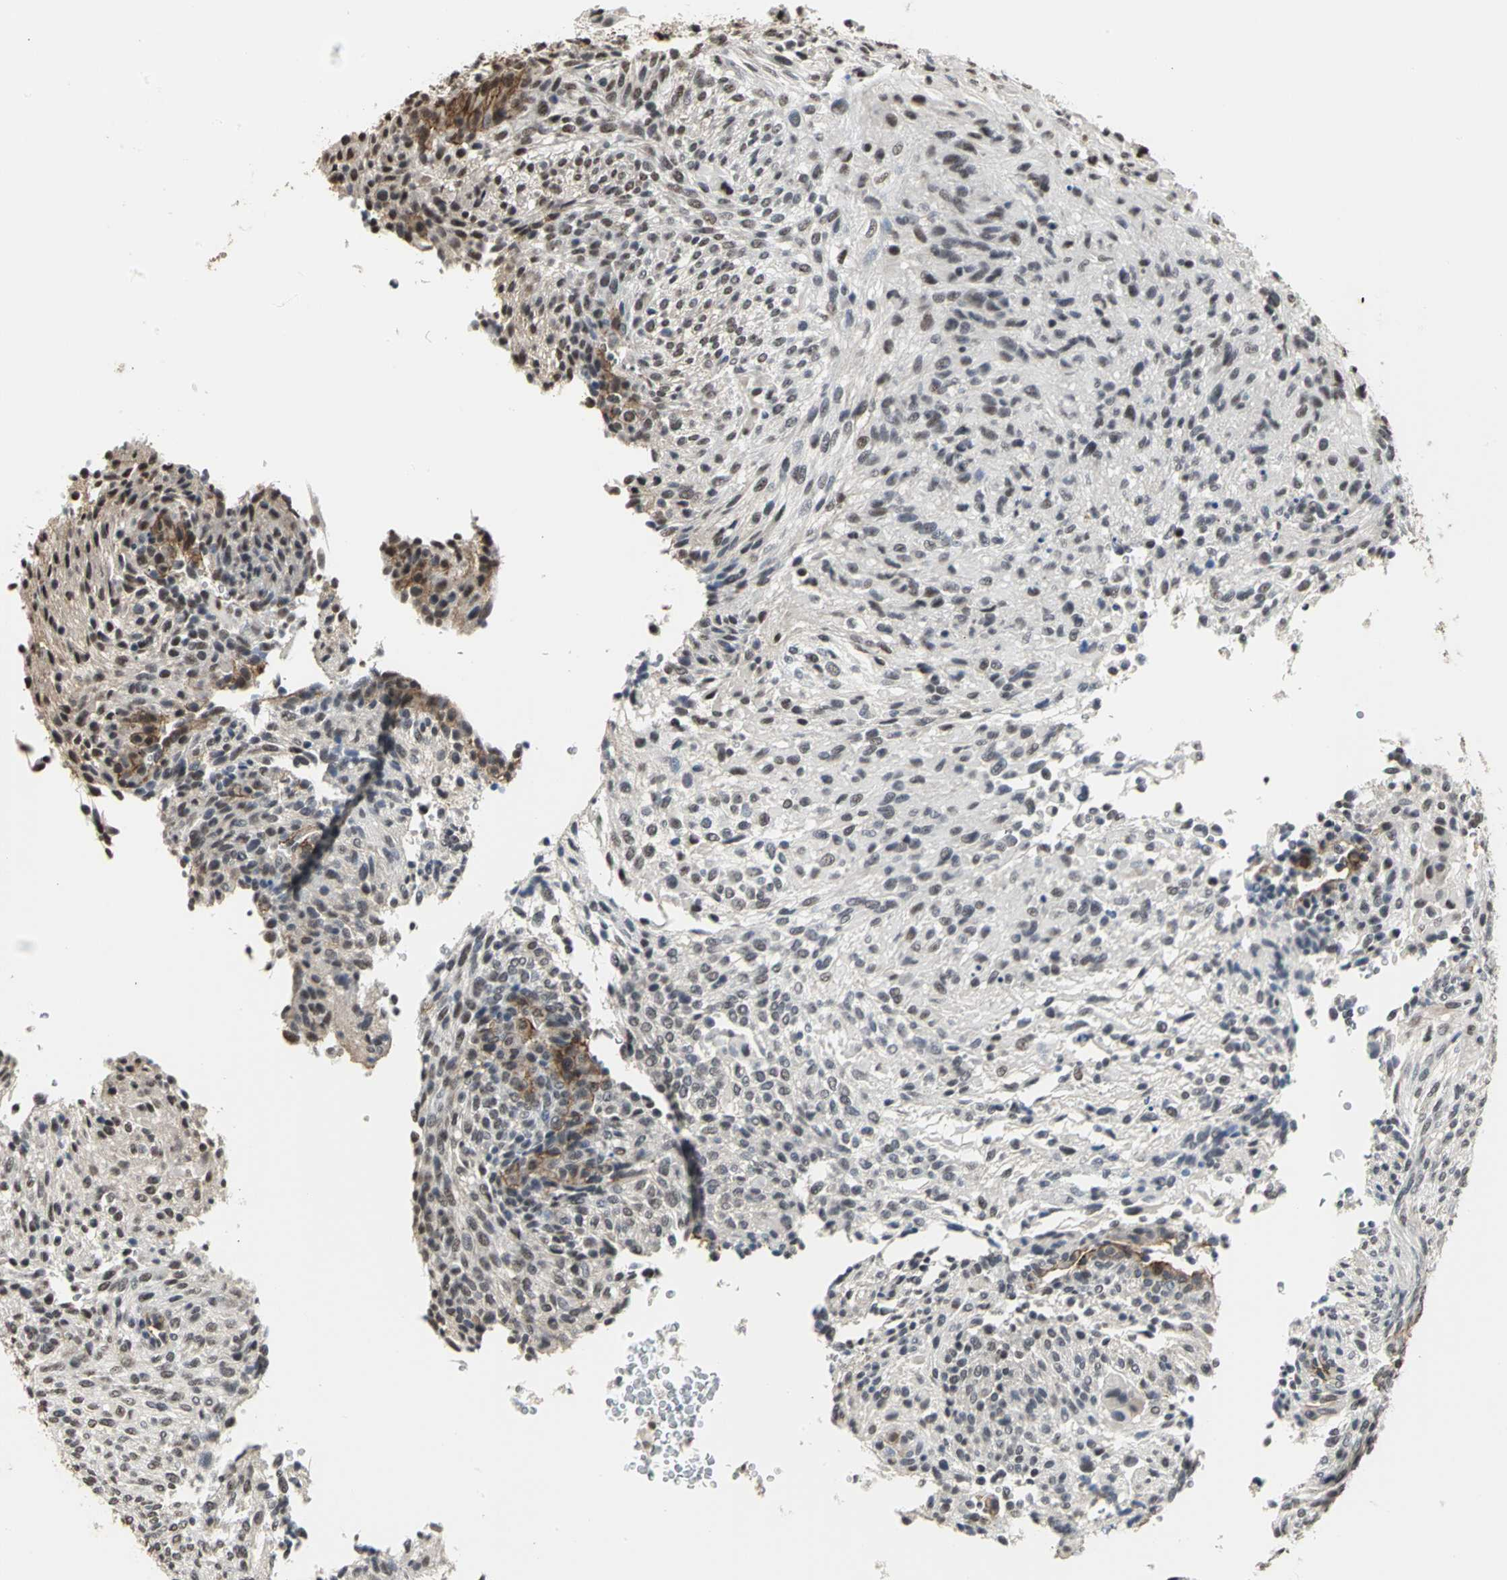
{"staining": {"intensity": "moderate", "quantity": "25%-75%", "location": "nuclear"}, "tissue": "glioma", "cell_type": "Tumor cells", "image_type": "cancer", "snomed": [{"axis": "morphology", "description": "Glioma, malignant, High grade"}, {"axis": "topography", "description": "Cerebral cortex"}], "caption": "A medium amount of moderate nuclear expression is identified in about 25%-75% of tumor cells in malignant glioma (high-grade) tissue.", "gene": "CCDC88C", "patient": {"sex": "female", "age": 55}}